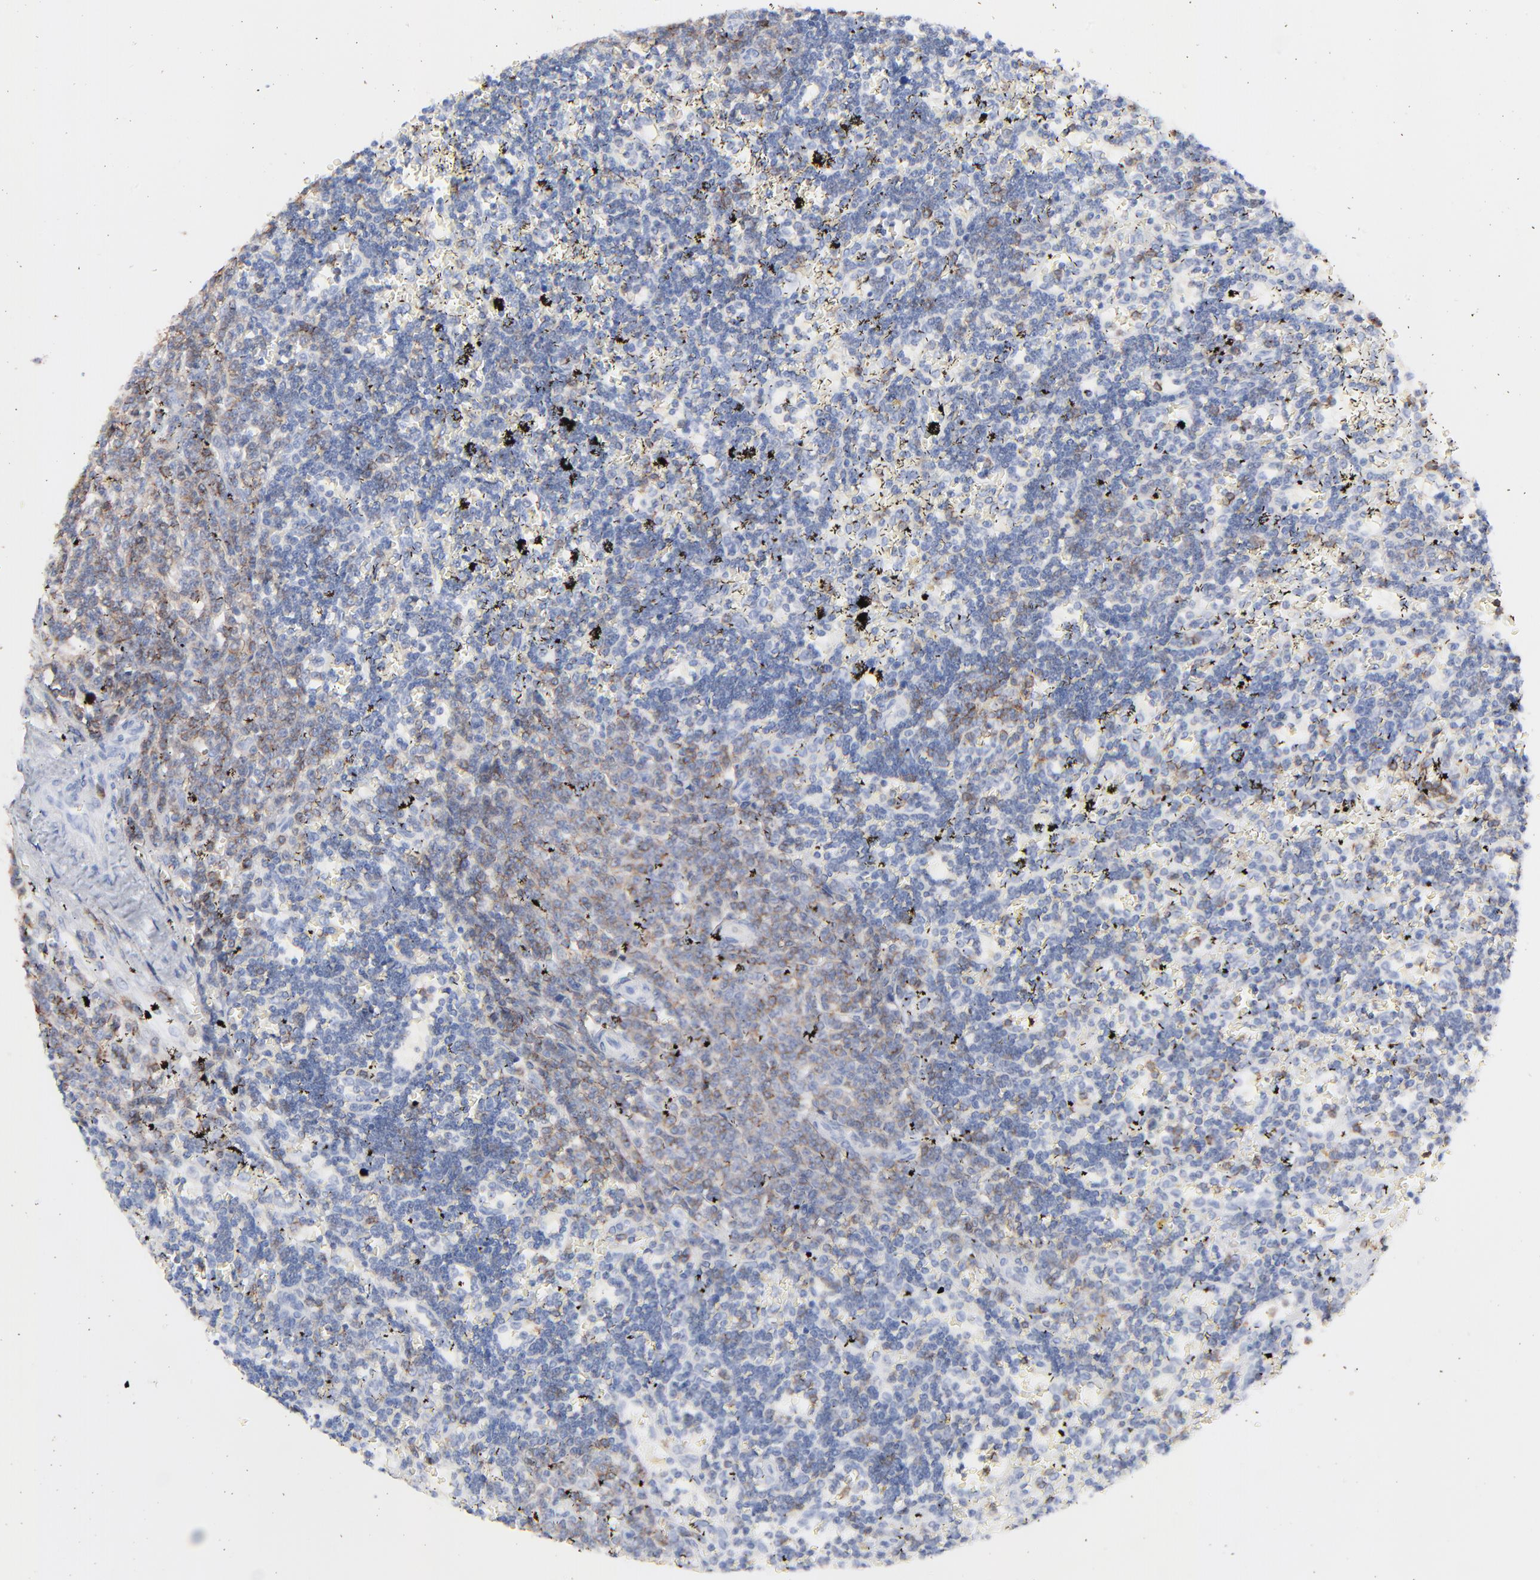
{"staining": {"intensity": "moderate", "quantity": "<25%", "location": "cytoplasmic/membranous"}, "tissue": "lymphoma", "cell_type": "Tumor cells", "image_type": "cancer", "snomed": [{"axis": "morphology", "description": "Malignant lymphoma, non-Hodgkin's type, Low grade"}, {"axis": "topography", "description": "Spleen"}], "caption": "Immunohistochemical staining of human lymphoma displays moderate cytoplasmic/membranous protein positivity in approximately <25% of tumor cells. (DAB (3,3'-diaminobenzidine) IHC, brown staining for protein, blue staining for nuclei).", "gene": "LCK", "patient": {"sex": "male", "age": 60}}